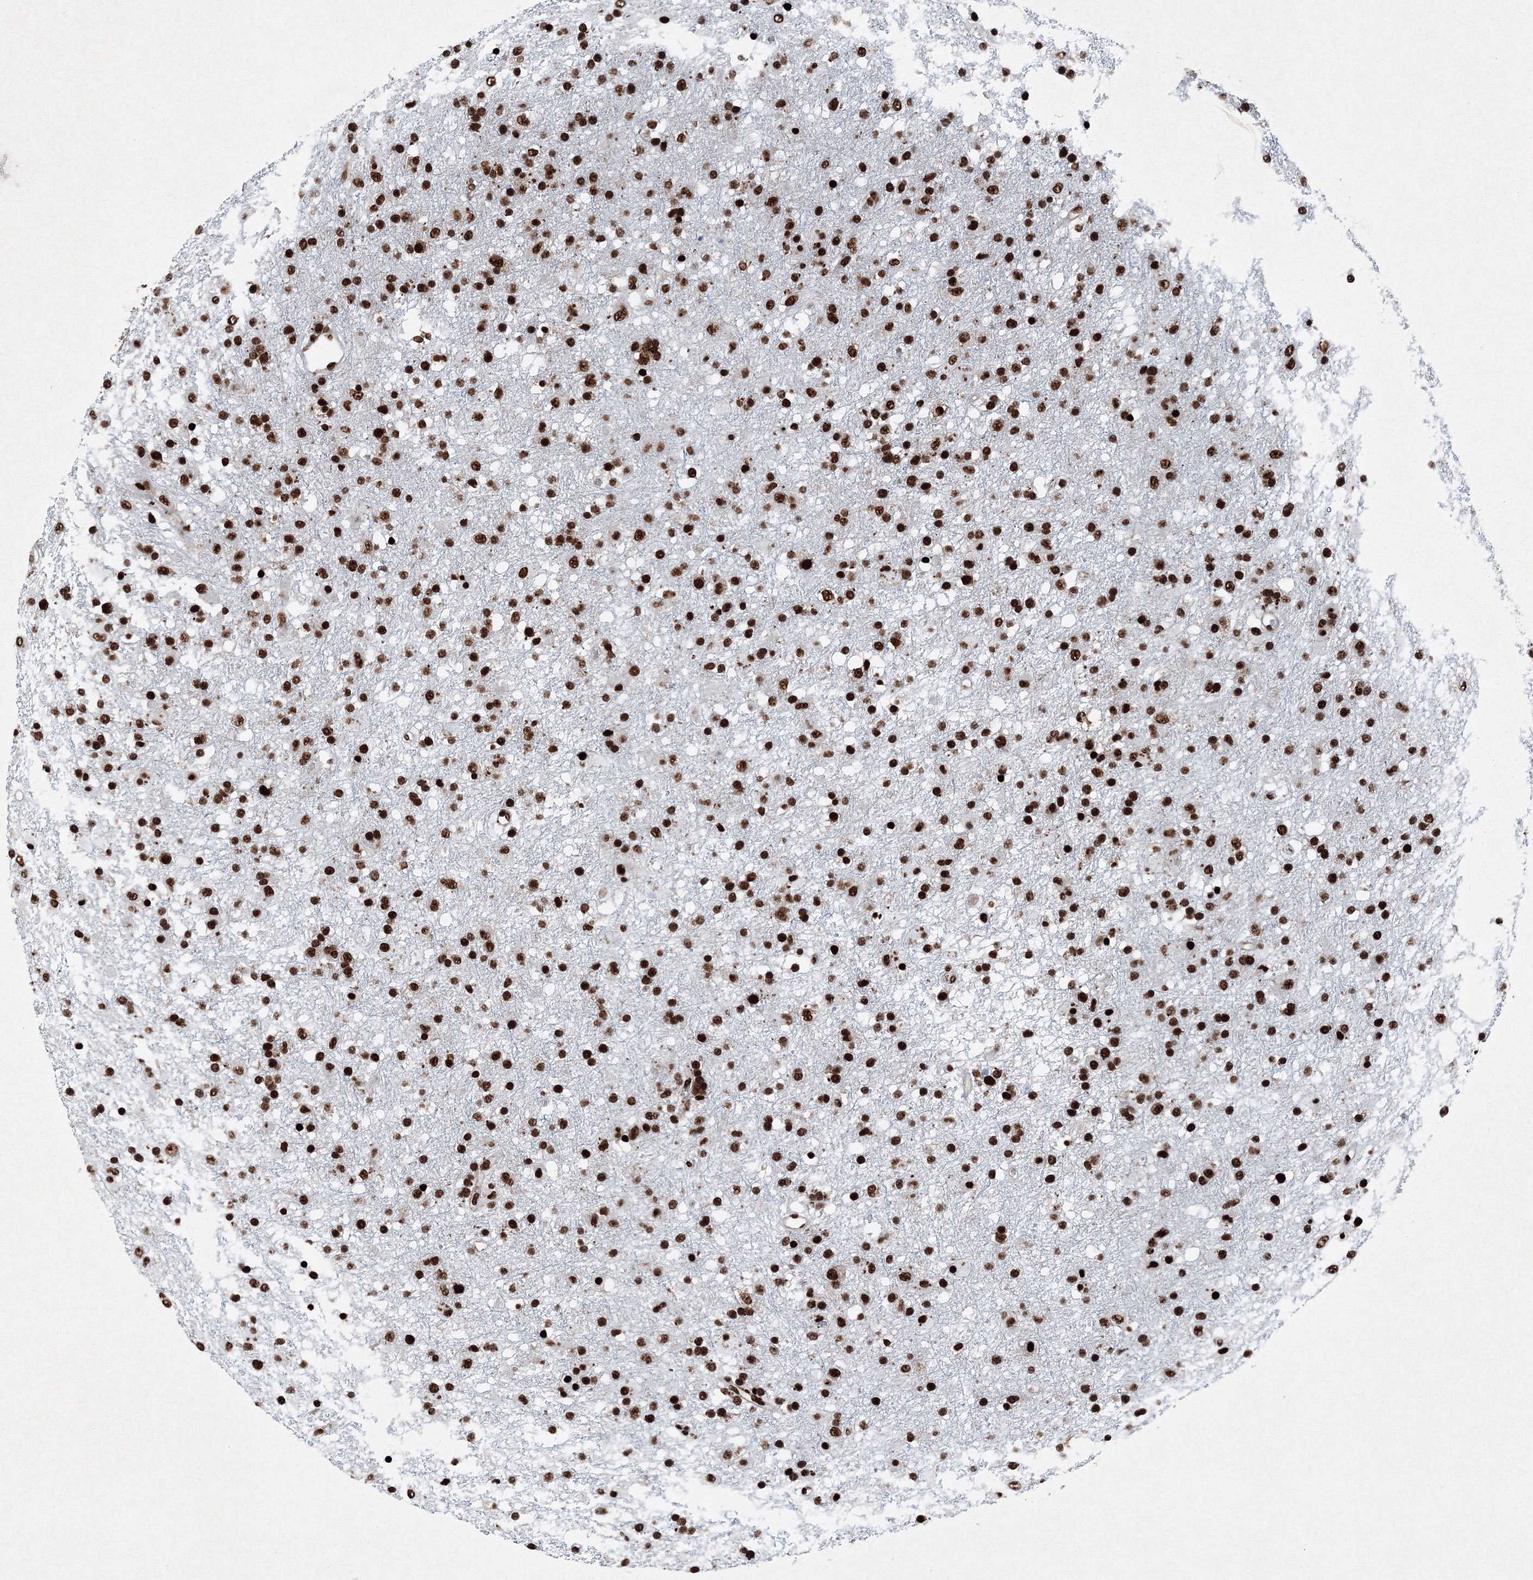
{"staining": {"intensity": "strong", "quantity": ">75%", "location": "nuclear"}, "tissue": "glioma", "cell_type": "Tumor cells", "image_type": "cancer", "snomed": [{"axis": "morphology", "description": "Glioma, malignant, Low grade"}, {"axis": "topography", "description": "Brain"}], "caption": "Immunohistochemistry (IHC) micrograph of human malignant glioma (low-grade) stained for a protein (brown), which displays high levels of strong nuclear positivity in approximately >75% of tumor cells.", "gene": "SNRPC", "patient": {"sex": "male", "age": 65}}